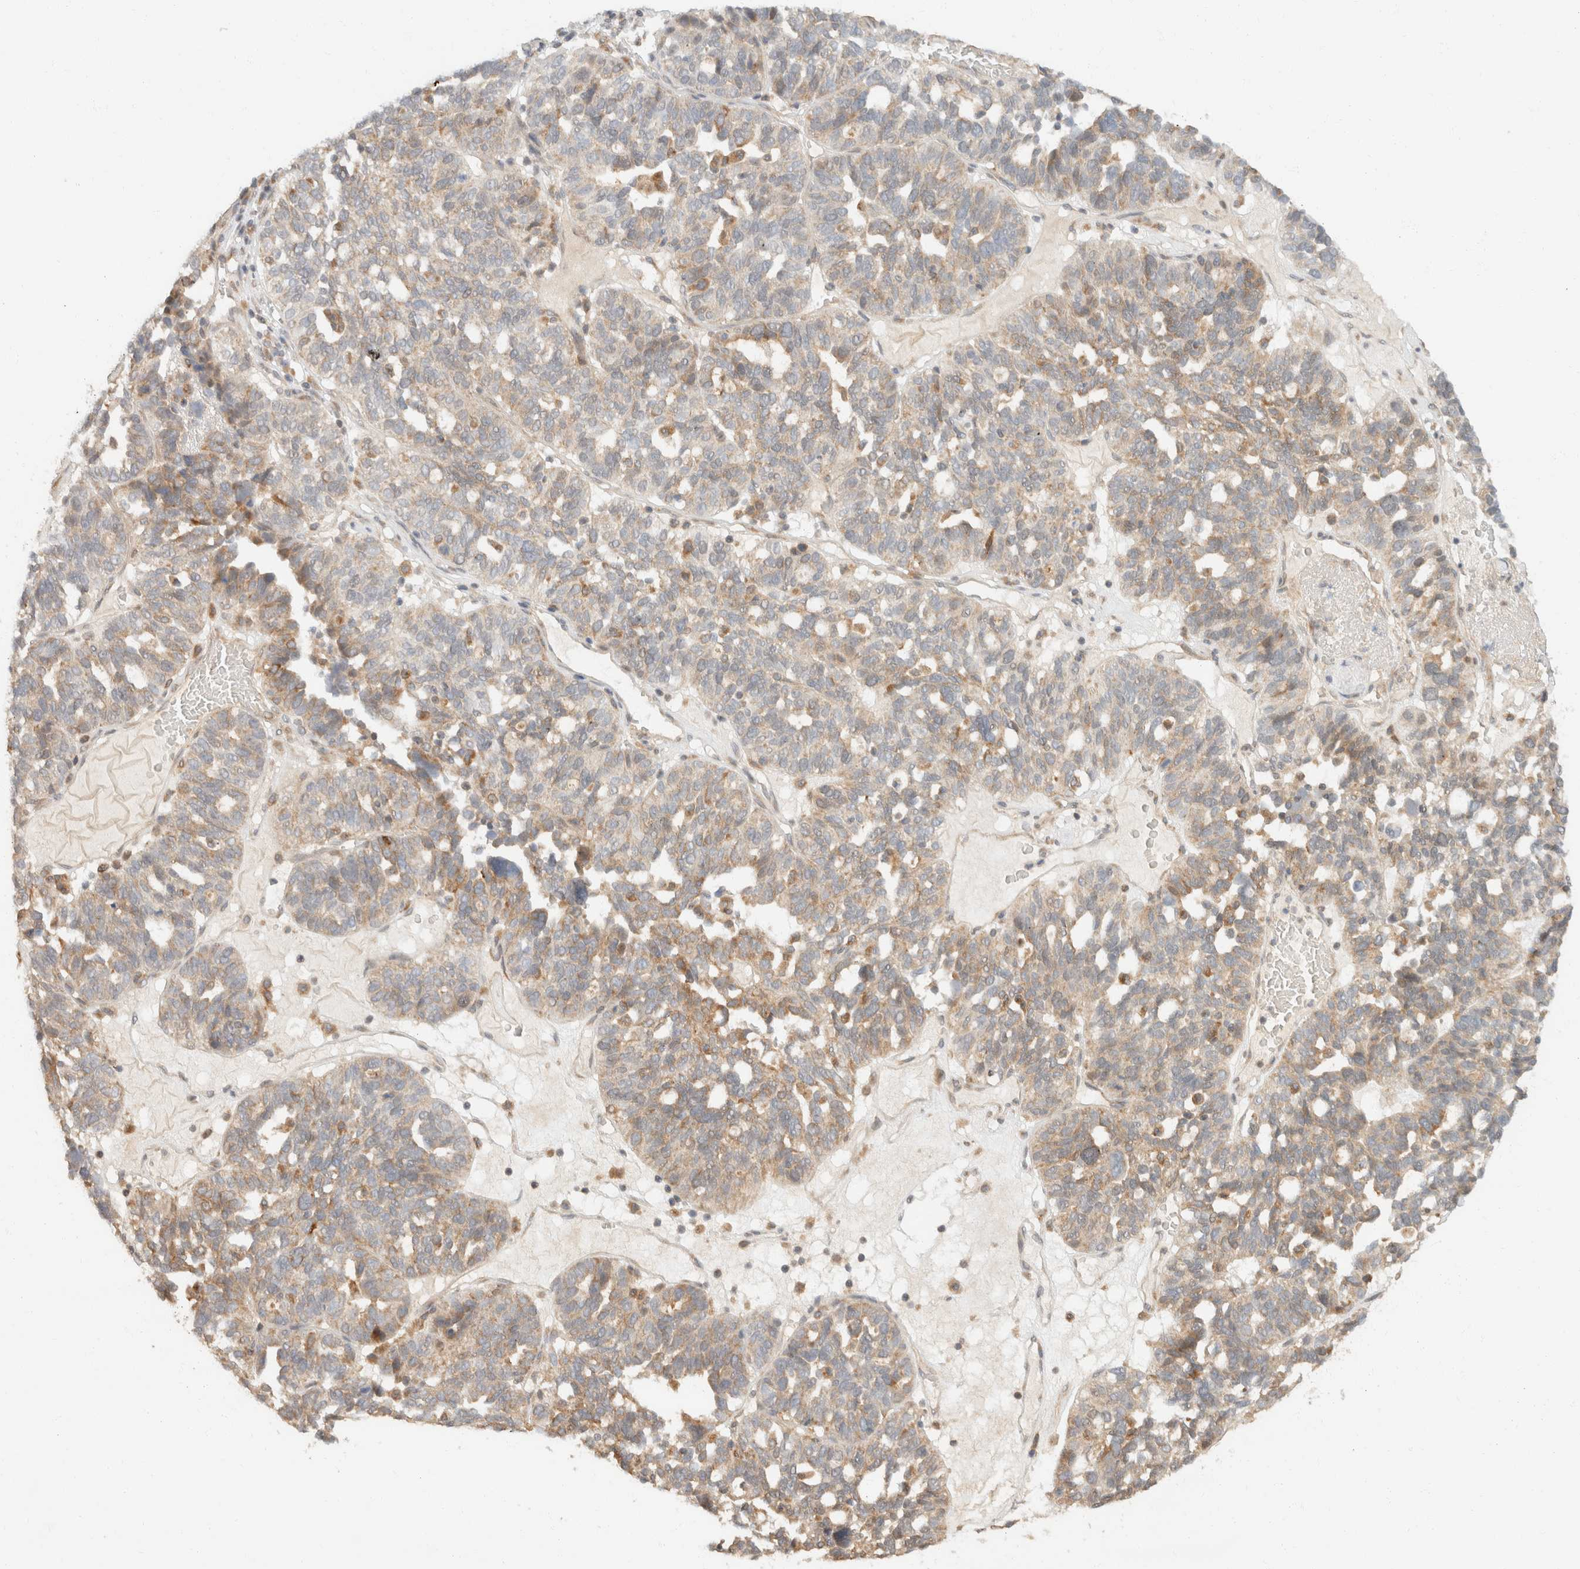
{"staining": {"intensity": "moderate", "quantity": "<25%", "location": "cytoplasmic/membranous"}, "tissue": "ovarian cancer", "cell_type": "Tumor cells", "image_type": "cancer", "snomed": [{"axis": "morphology", "description": "Cystadenocarcinoma, serous, NOS"}, {"axis": "topography", "description": "Ovary"}], "caption": "The histopathology image shows a brown stain indicating the presence of a protein in the cytoplasmic/membranous of tumor cells in ovarian cancer.", "gene": "TACC1", "patient": {"sex": "female", "age": 59}}